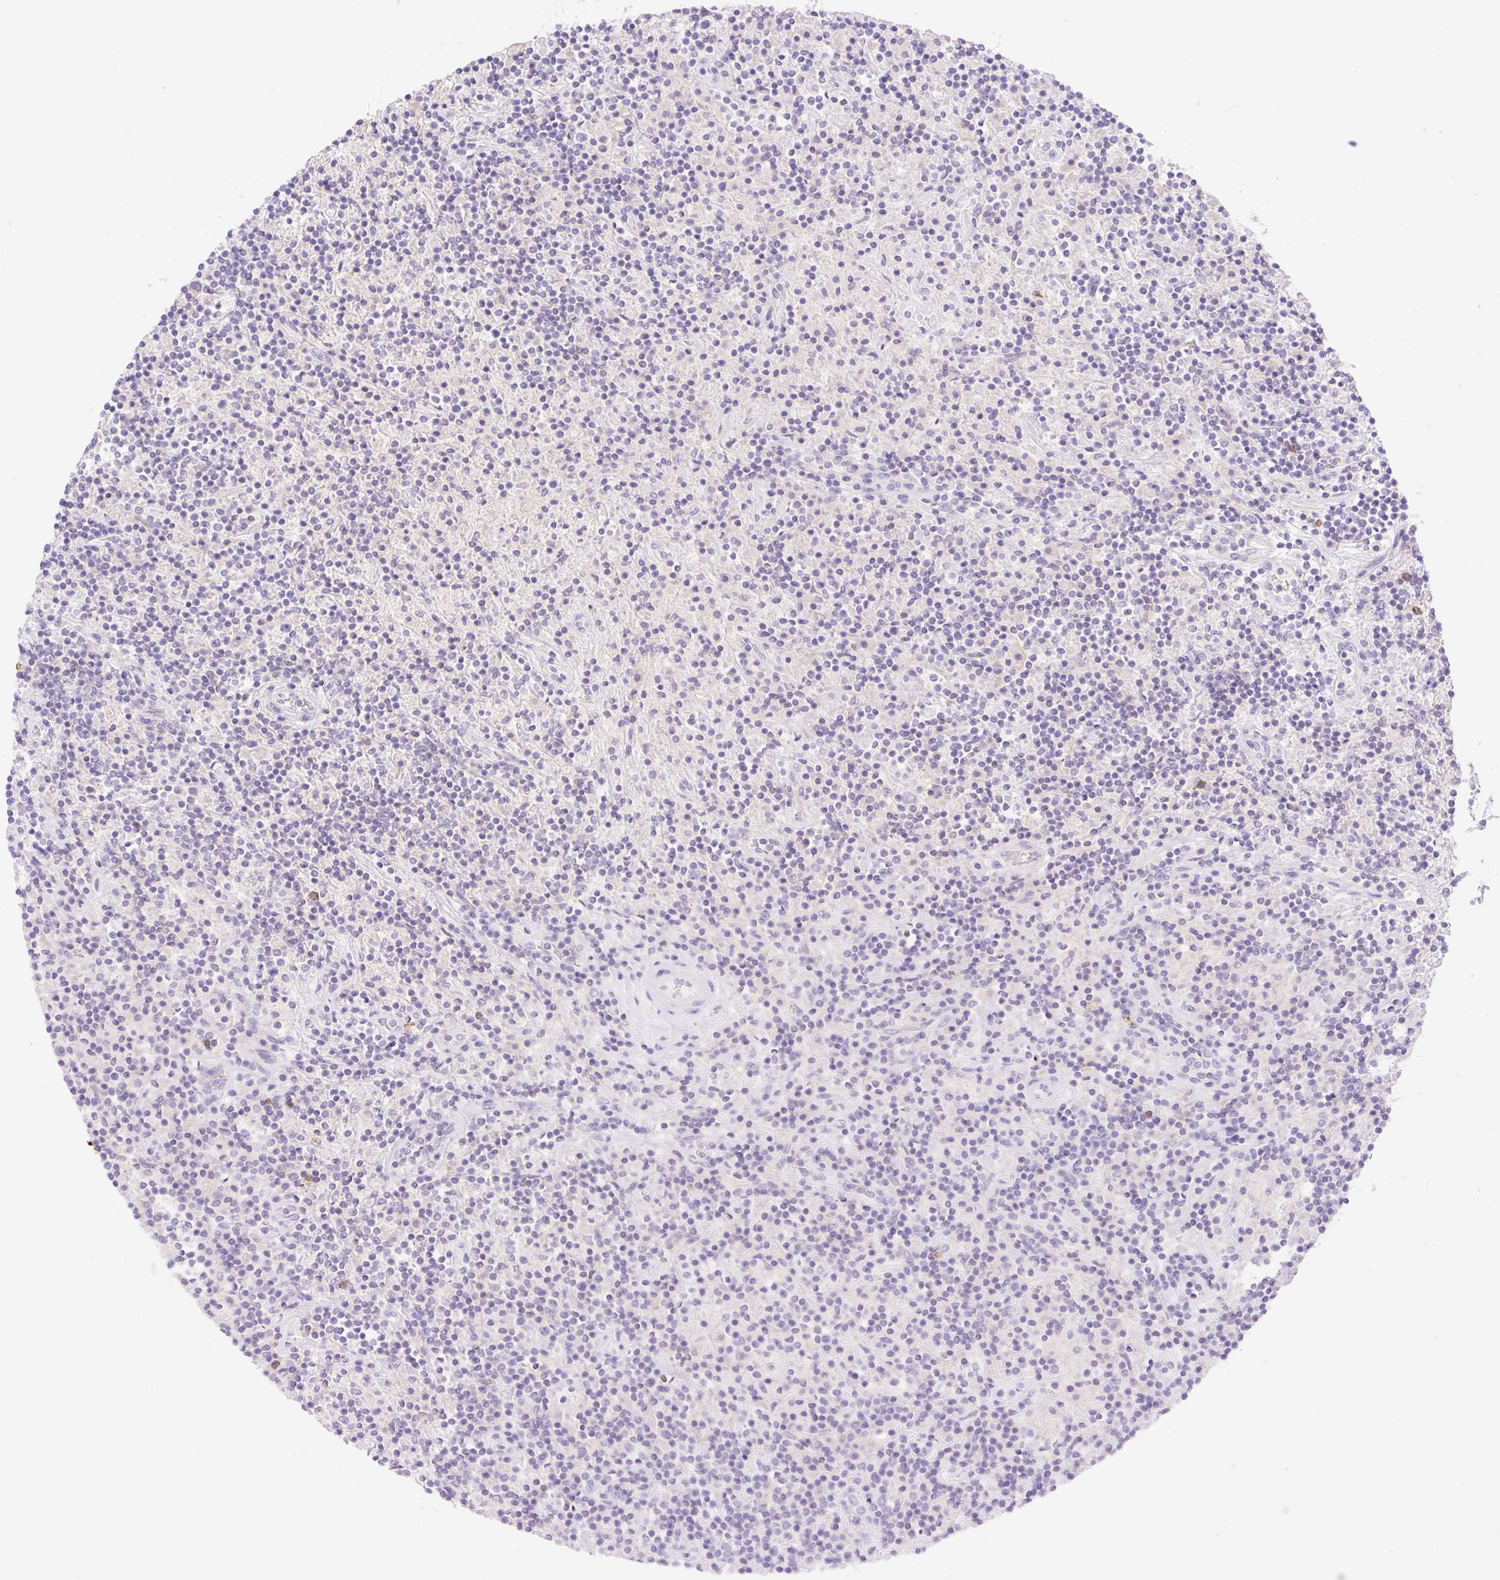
{"staining": {"intensity": "negative", "quantity": "none", "location": "none"}, "tissue": "lymphoma", "cell_type": "Tumor cells", "image_type": "cancer", "snomed": [{"axis": "morphology", "description": "Hodgkin's disease, NOS"}, {"axis": "topography", "description": "Lymph node"}], "caption": "DAB immunohistochemical staining of human Hodgkin's disease displays no significant expression in tumor cells.", "gene": "DENND5A", "patient": {"sex": "male", "age": 70}}